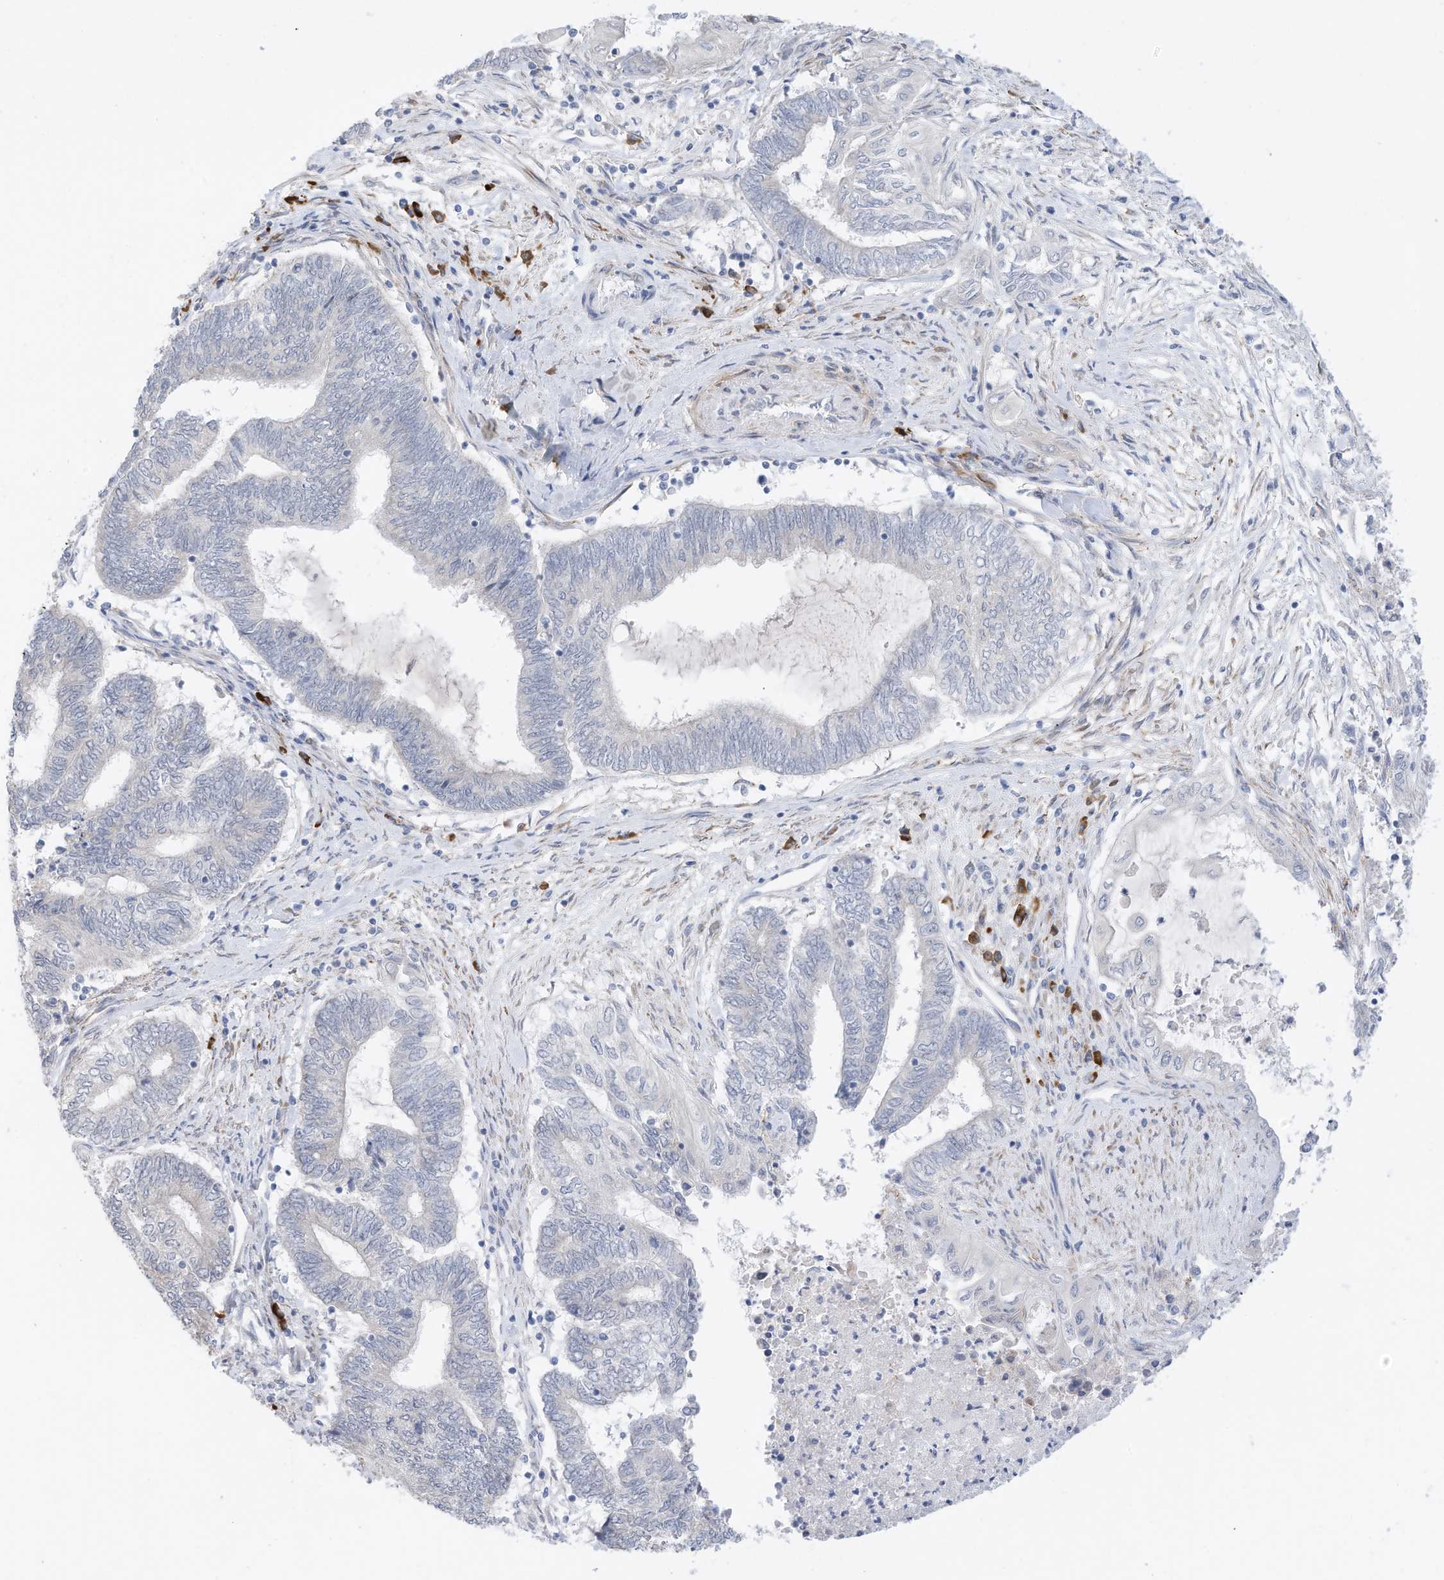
{"staining": {"intensity": "negative", "quantity": "none", "location": "none"}, "tissue": "endometrial cancer", "cell_type": "Tumor cells", "image_type": "cancer", "snomed": [{"axis": "morphology", "description": "Adenocarcinoma, NOS"}, {"axis": "topography", "description": "Uterus"}, {"axis": "topography", "description": "Endometrium"}], "caption": "The photomicrograph reveals no significant positivity in tumor cells of endometrial cancer.", "gene": "ZNF292", "patient": {"sex": "female", "age": 70}}